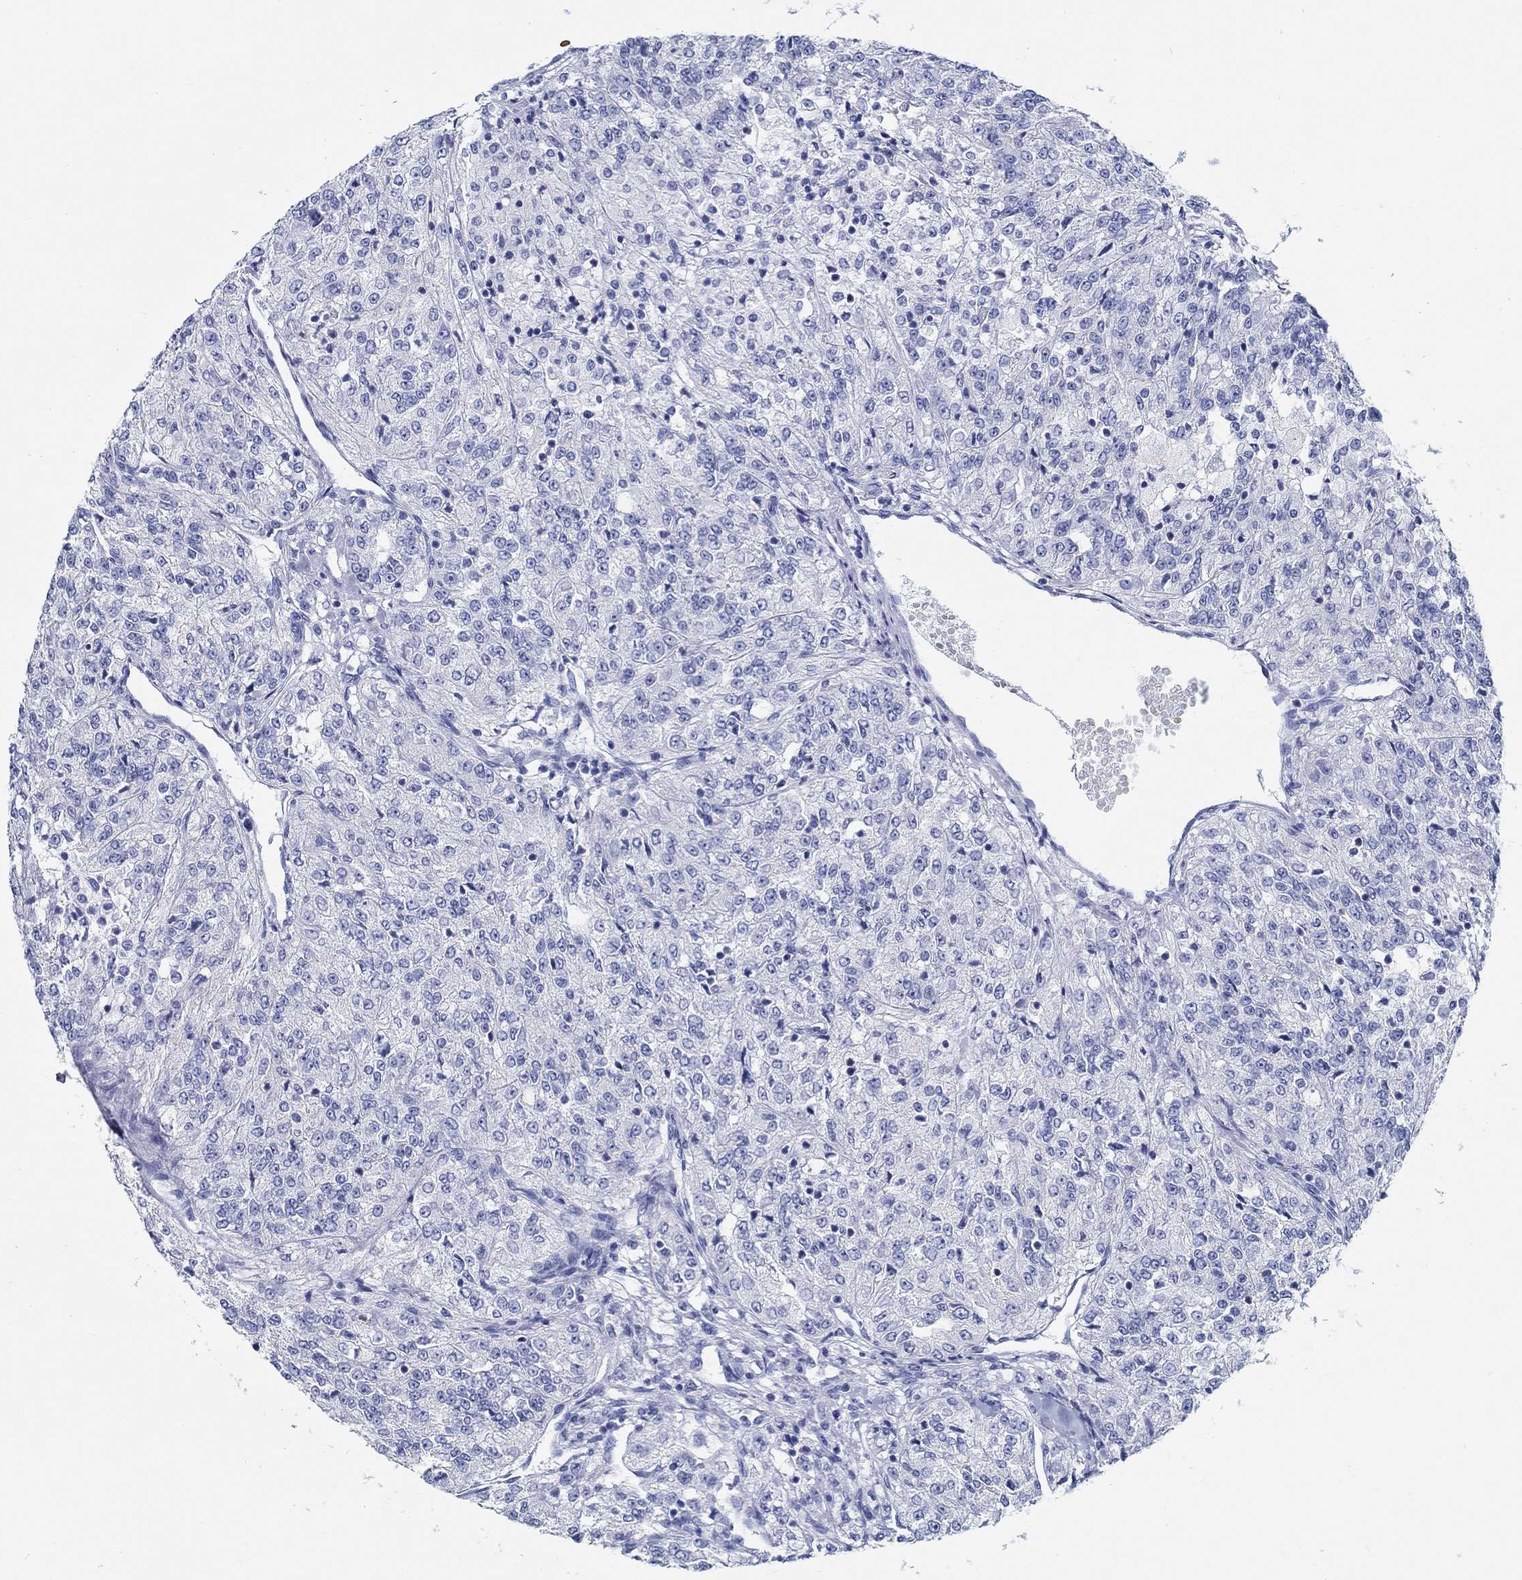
{"staining": {"intensity": "negative", "quantity": "none", "location": "none"}, "tissue": "renal cancer", "cell_type": "Tumor cells", "image_type": "cancer", "snomed": [{"axis": "morphology", "description": "Adenocarcinoma, NOS"}, {"axis": "topography", "description": "Kidney"}], "caption": "DAB (3,3'-diaminobenzidine) immunohistochemical staining of adenocarcinoma (renal) shows no significant staining in tumor cells.", "gene": "FBXO2", "patient": {"sex": "female", "age": 63}}